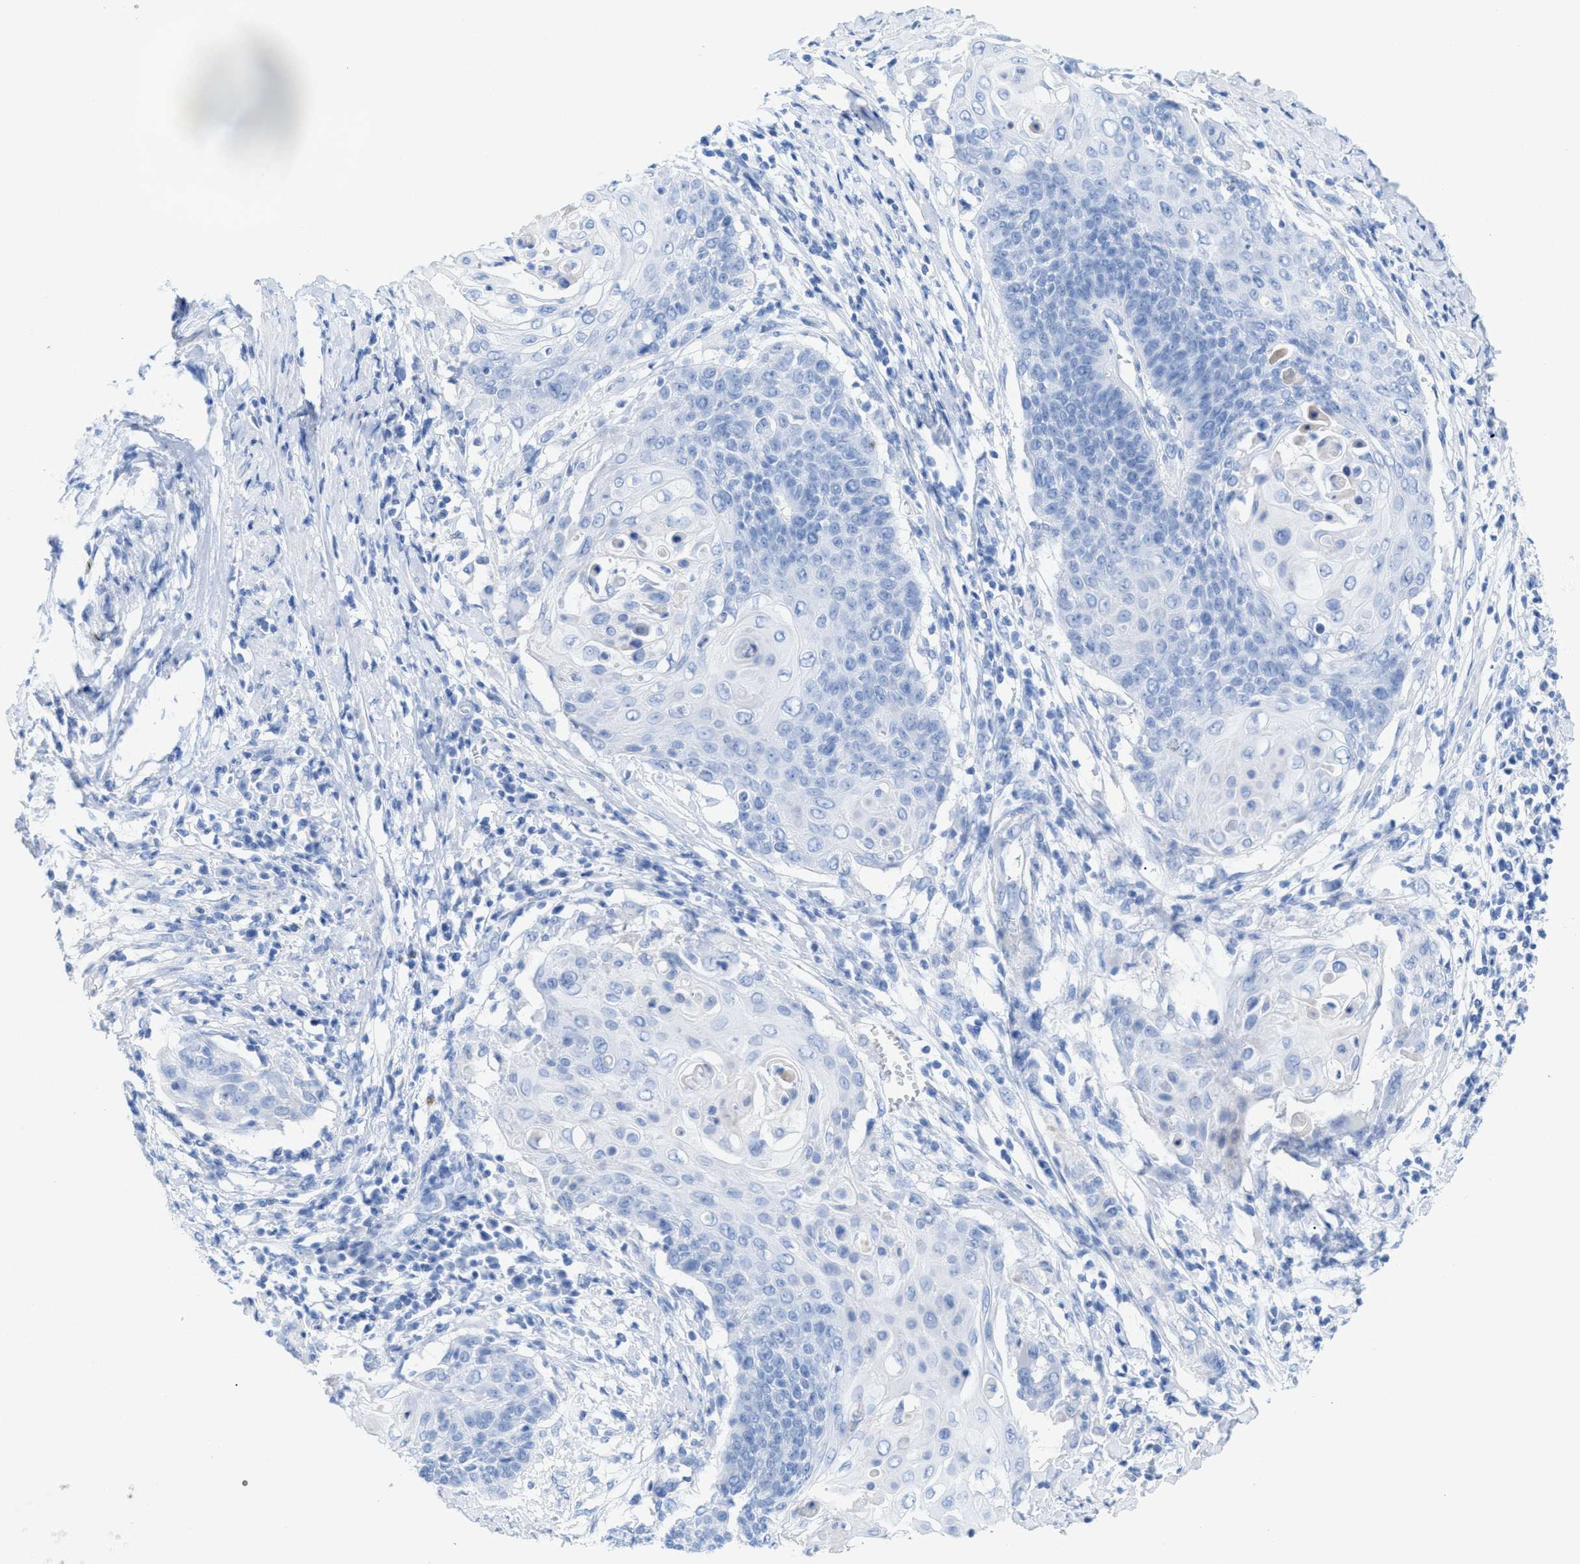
{"staining": {"intensity": "negative", "quantity": "none", "location": "none"}, "tissue": "cervical cancer", "cell_type": "Tumor cells", "image_type": "cancer", "snomed": [{"axis": "morphology", "description": "Squamous cell carcinoma, NOS"}, {"axis": "topography", "description": "Cervix"}], "caption": "The IHC image has no significant expression in tumor cells of cervical squamous cell carcinoma tissue.", "gene": "ANKFN1", "patient": {"sex": "female", "age": 39}}